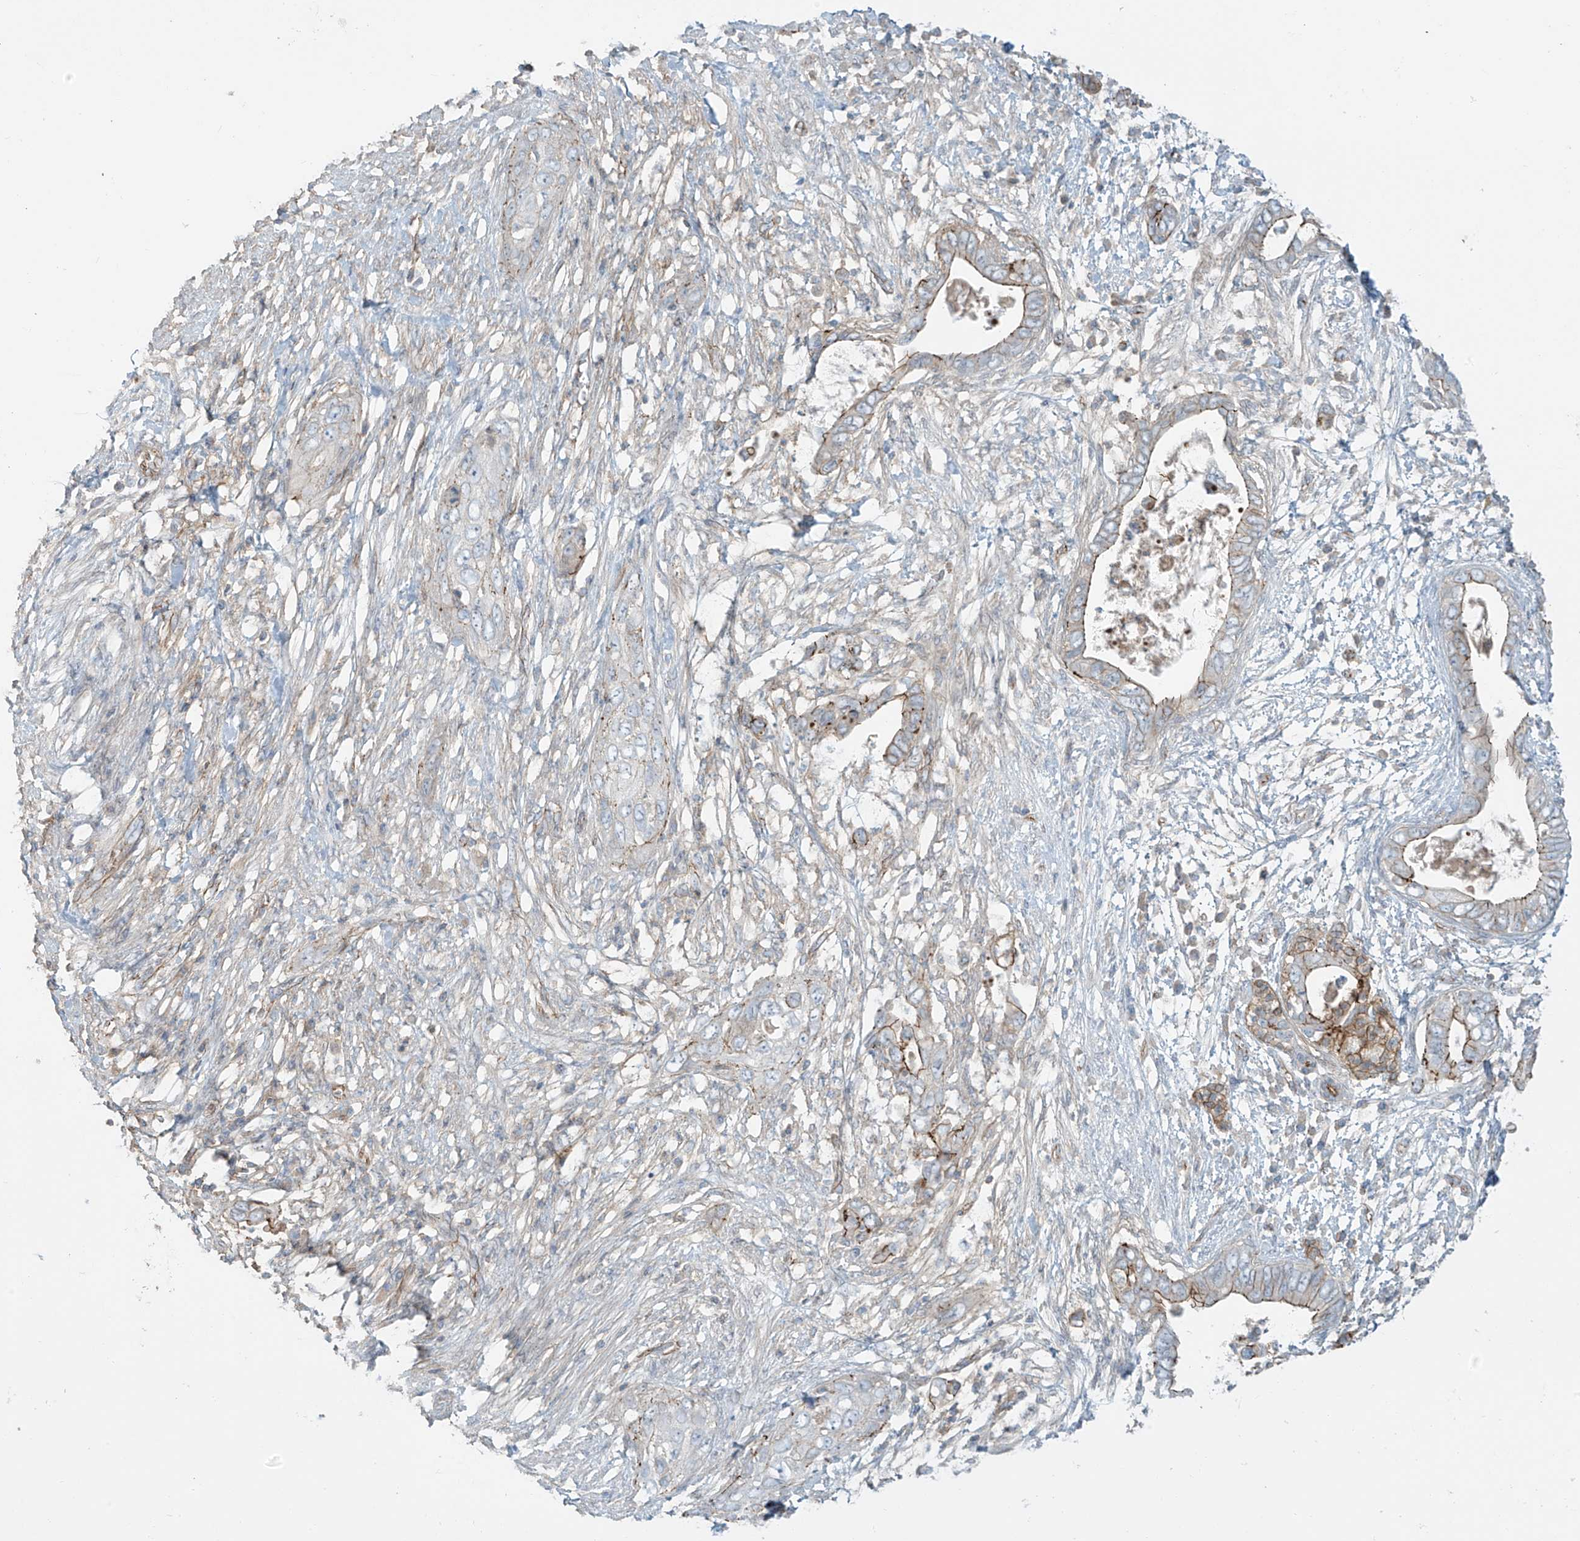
{"staining": {"intensity": "moderate", "quantity": ">75%", "location": "cytoplasmic/membranous"}, "tissue": "pancreatic cancer", "cell_type": "Tumor cells", "image_type": "cancer", "snomed": [{"axis": "morphology", "description": "Adenocarcinoma, NOS"}, {"axis": "topography", "description": "Pancreas"}], "caption": "Tumor cells display medium levels of moderate cytoplasmic/membranous expression in approximately >75% of cells in pancreatic adenocarcinoma.", "gene": "SLC9A2", "patient": {"sex": "male", "age": 75}}